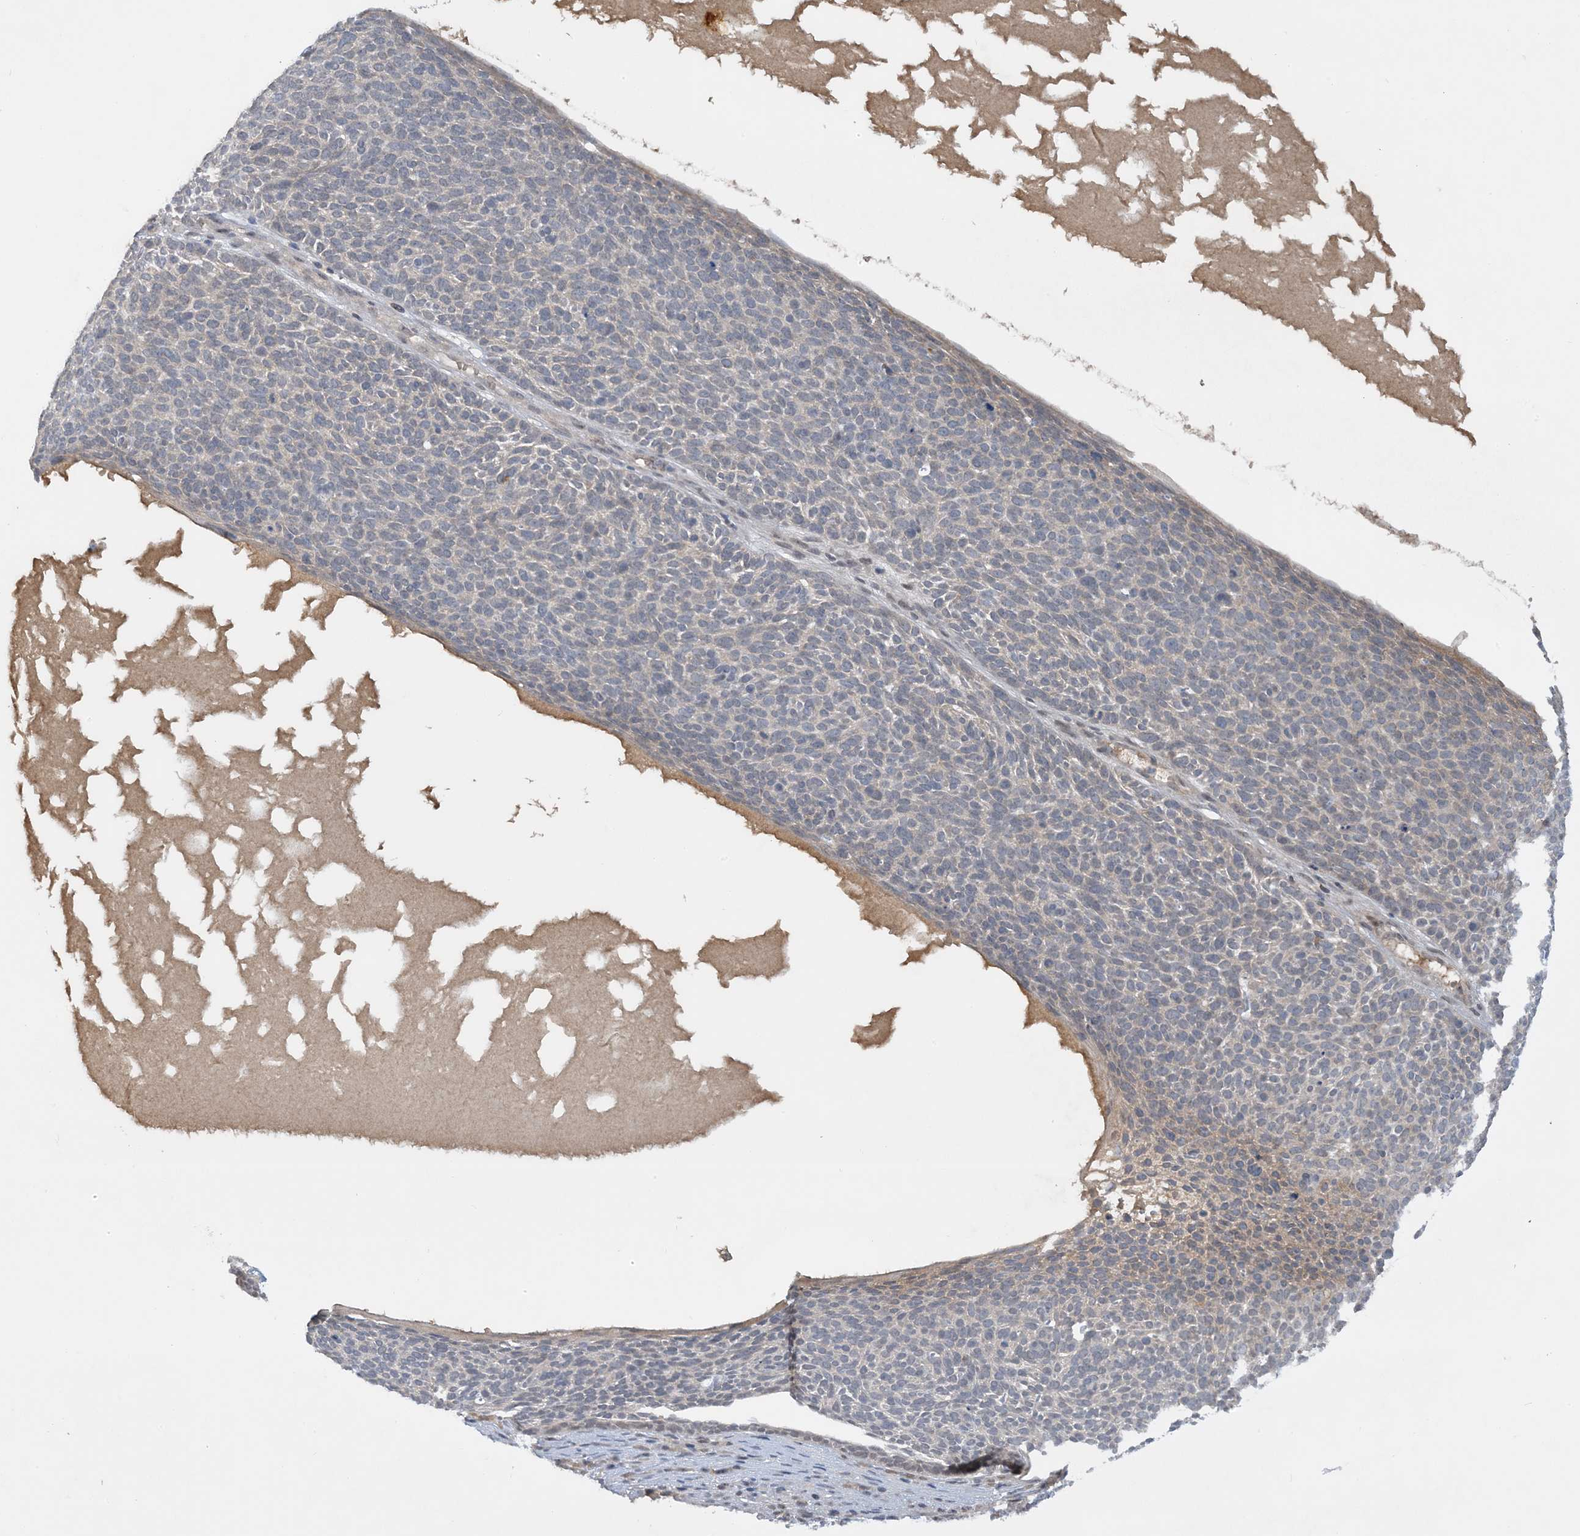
{"staining": {"intensity": "negative", "quantity": "none", "location": "none"}, "tissue": "skin cancer", "cell_type": "Tumor cells", "image_type": "cancer", "snomed": [{"axis": "morphology", "description": "Squamous cell carcinoma, NOS"}, {"axis": "topography", "description": "Skin"}], "caption": "This is a photomicrograph of immunohistochemistry staining of skin squamous cell carcinoma, which shows no positivity in tumor cells.", "gene": "UBE2E1", "patient": {"sex": "female", "age": 90}}